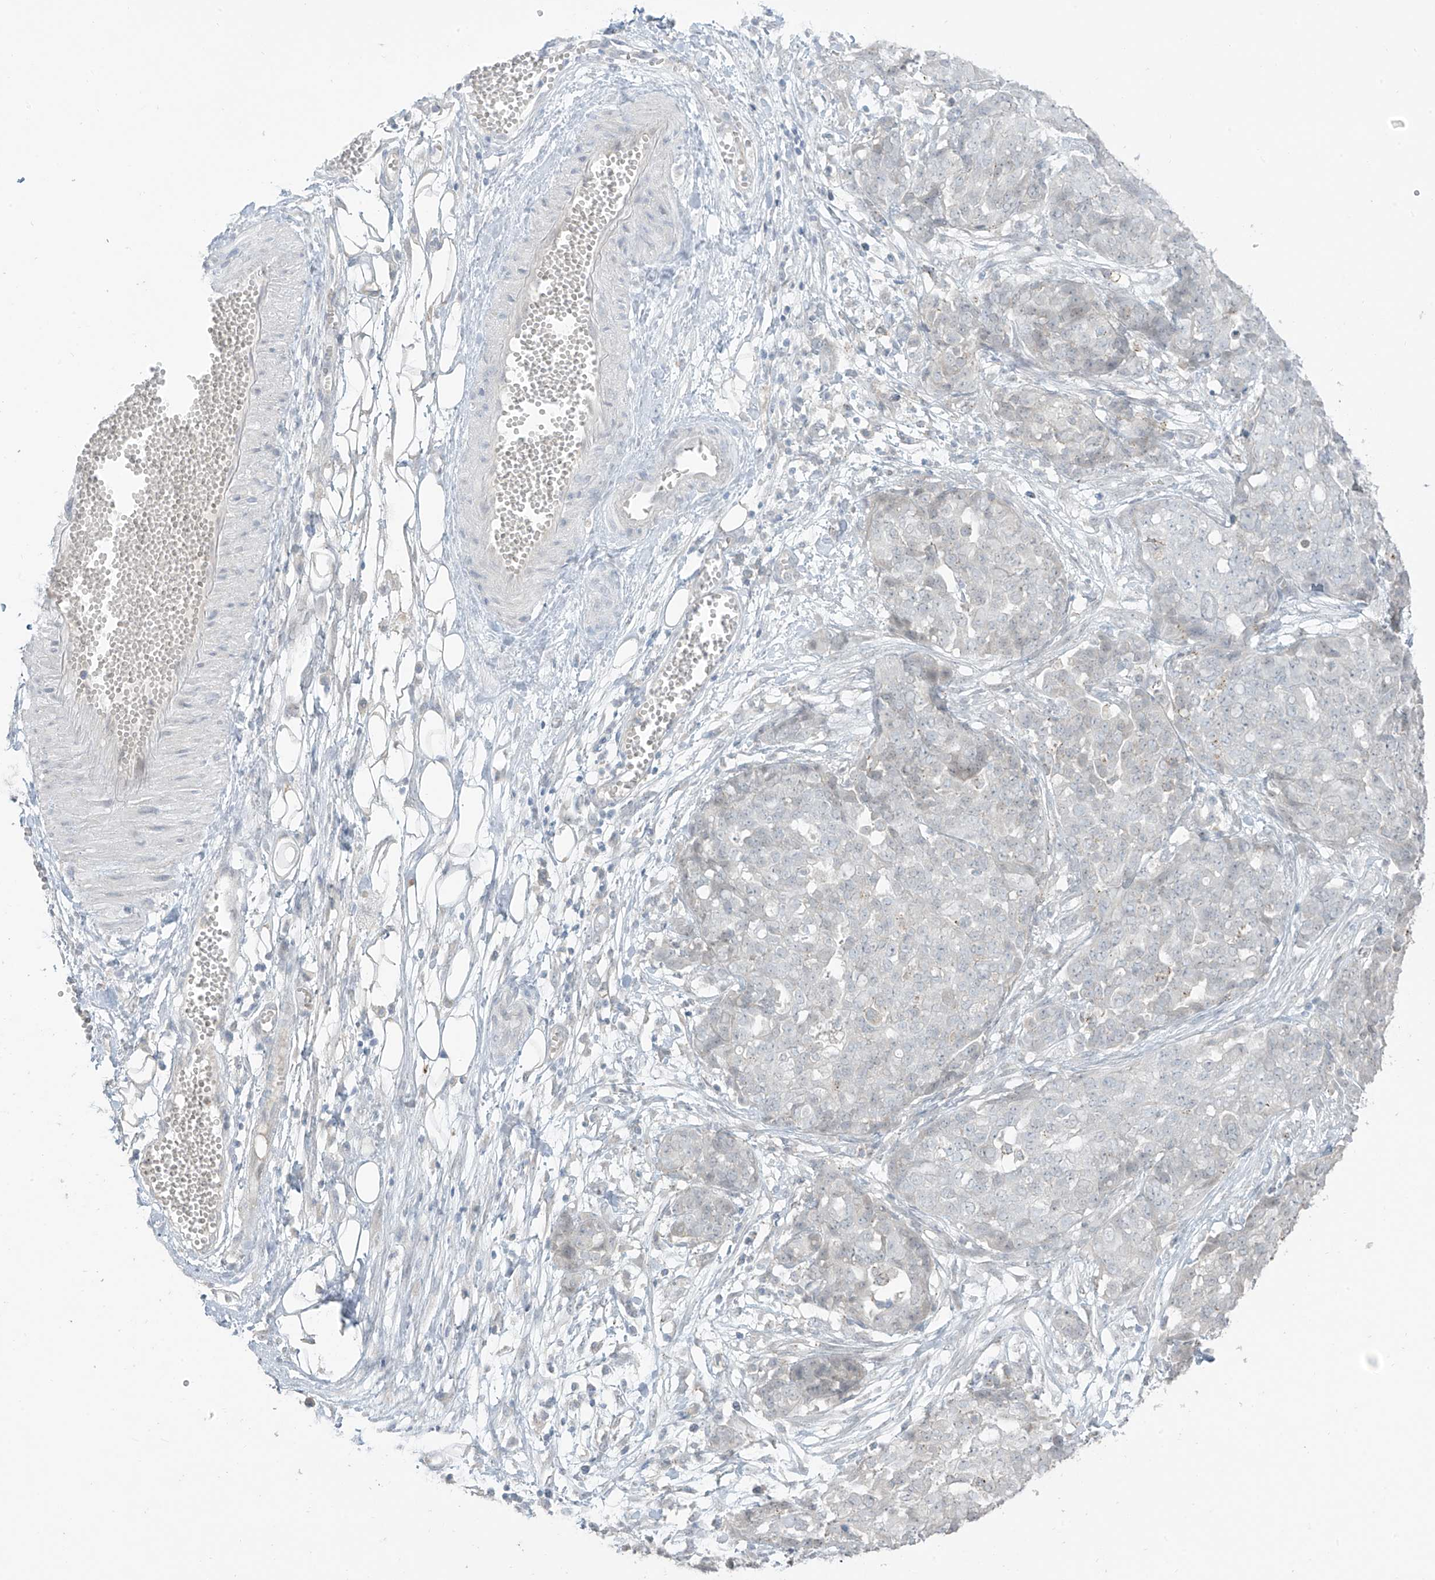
{"staining": {"intensity": "negative", "quantity": "none", "location": "none"}, "tissue": "ovarian cancer", "cell_type": "Tumor cells", "image_type": "cancer", "snomed": [{"axis": "morphology", "description": "Cystadenocarcinoma, serous, NOS"}, {"axis": "topography", "description": "Soft tissue"}, {"axis": "topography", "description": "Ovary"}], "caption": "An image of ovarian cancer (serous cystadenocarcinoma) stained for a protein shows no brown staining in tumor cells. (DAB (3,3'-diaminobenzidine) IHC with hematoxylin counter stain).", "gene": "PRDM6", "patient": {"sex": "female", "age": 57}}